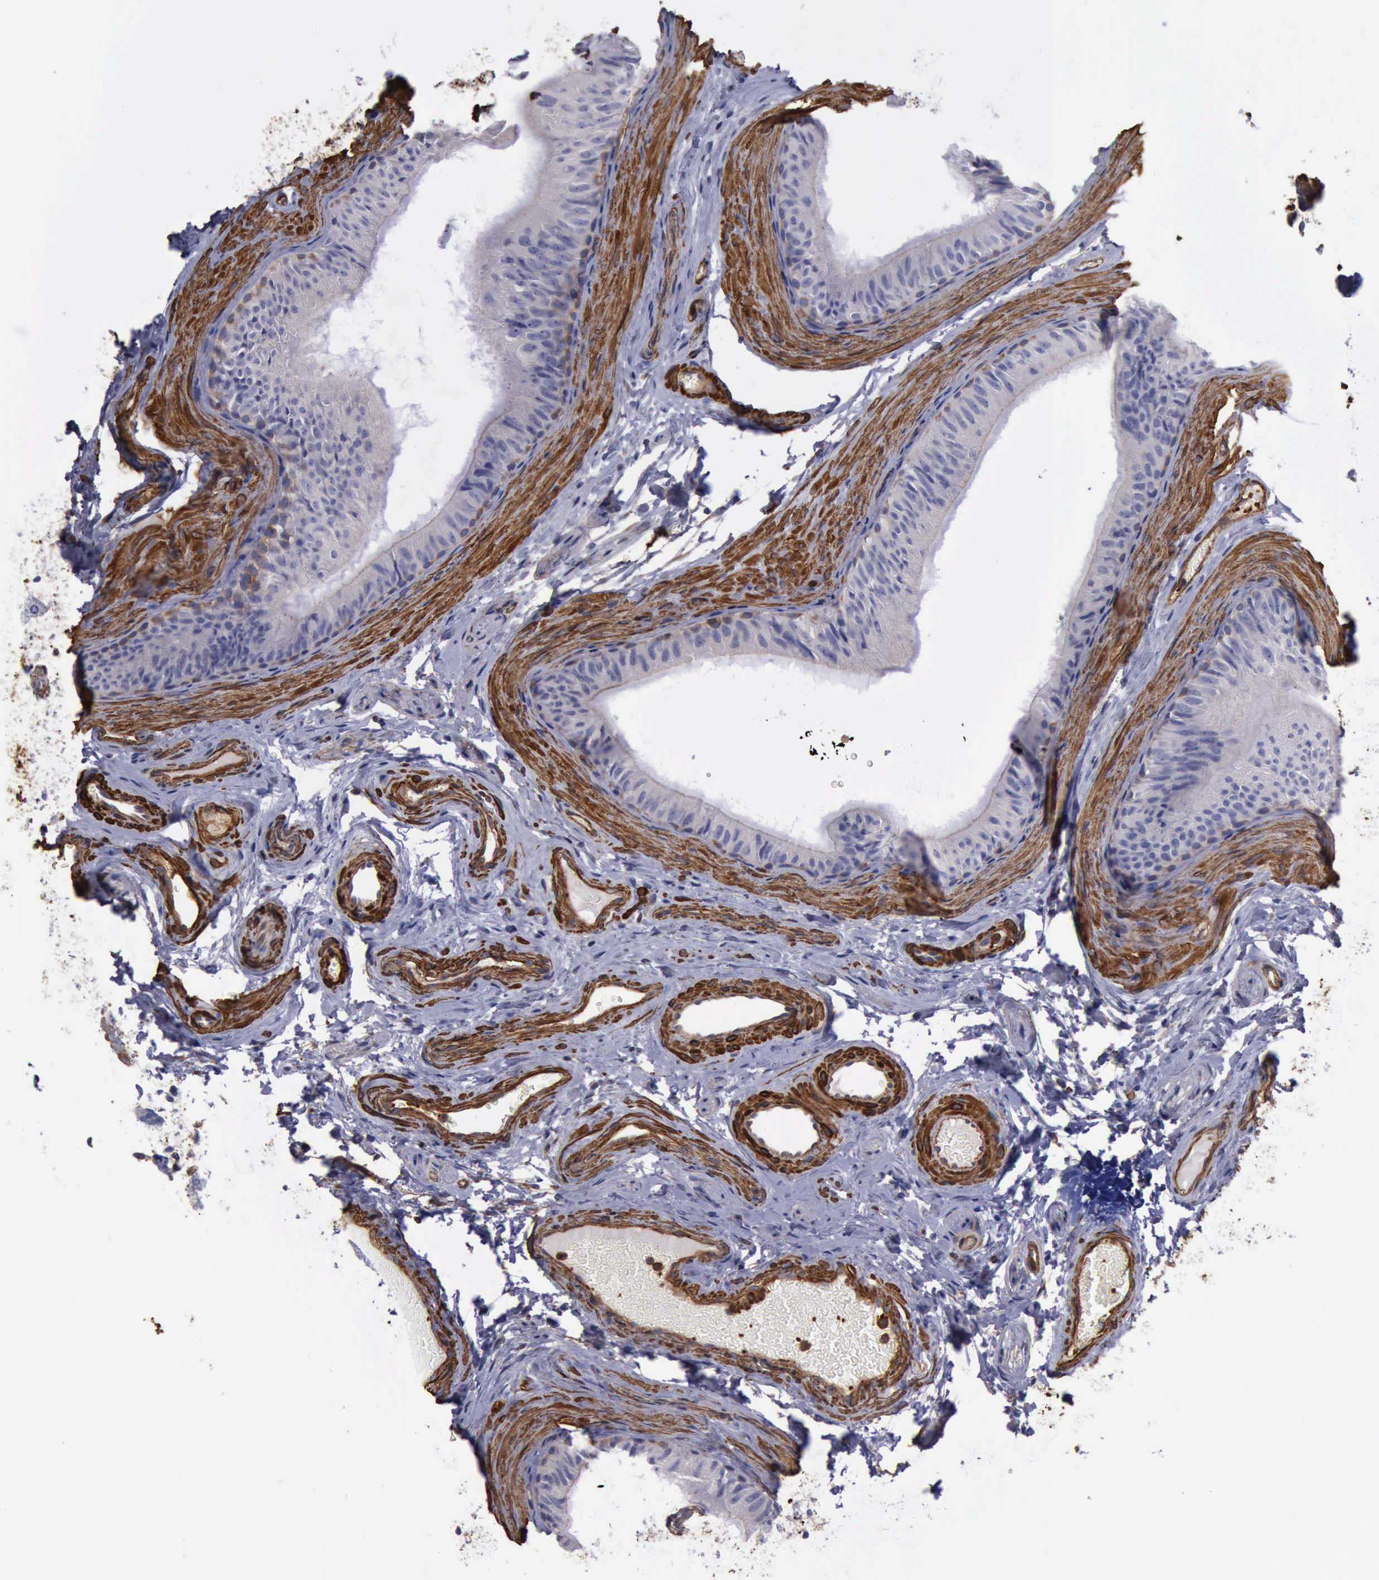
{"staining": {"intensity": "weak", "quantity": "25%-75%", "location": "cytoplasmic/membranous"}, "tissue": "epididymis", "cell_type": "Glandular cells", "image_type": "normal", "snomed": [{"axis": "morphology", "description": "Normal tissue, NOS"}, {"axis": "topography", "description": "Testis"}, {"axis": "topography", "description": "Epididymis"}], "caption": "Immunohistochemical staining of normal human epididymis exhibits low levels of weak cytoplasmic/membranous staining in approximately 25%-75% of glandular cells.", "gene": "FLNA", "patient": {"sex": "male", "age": 36}}